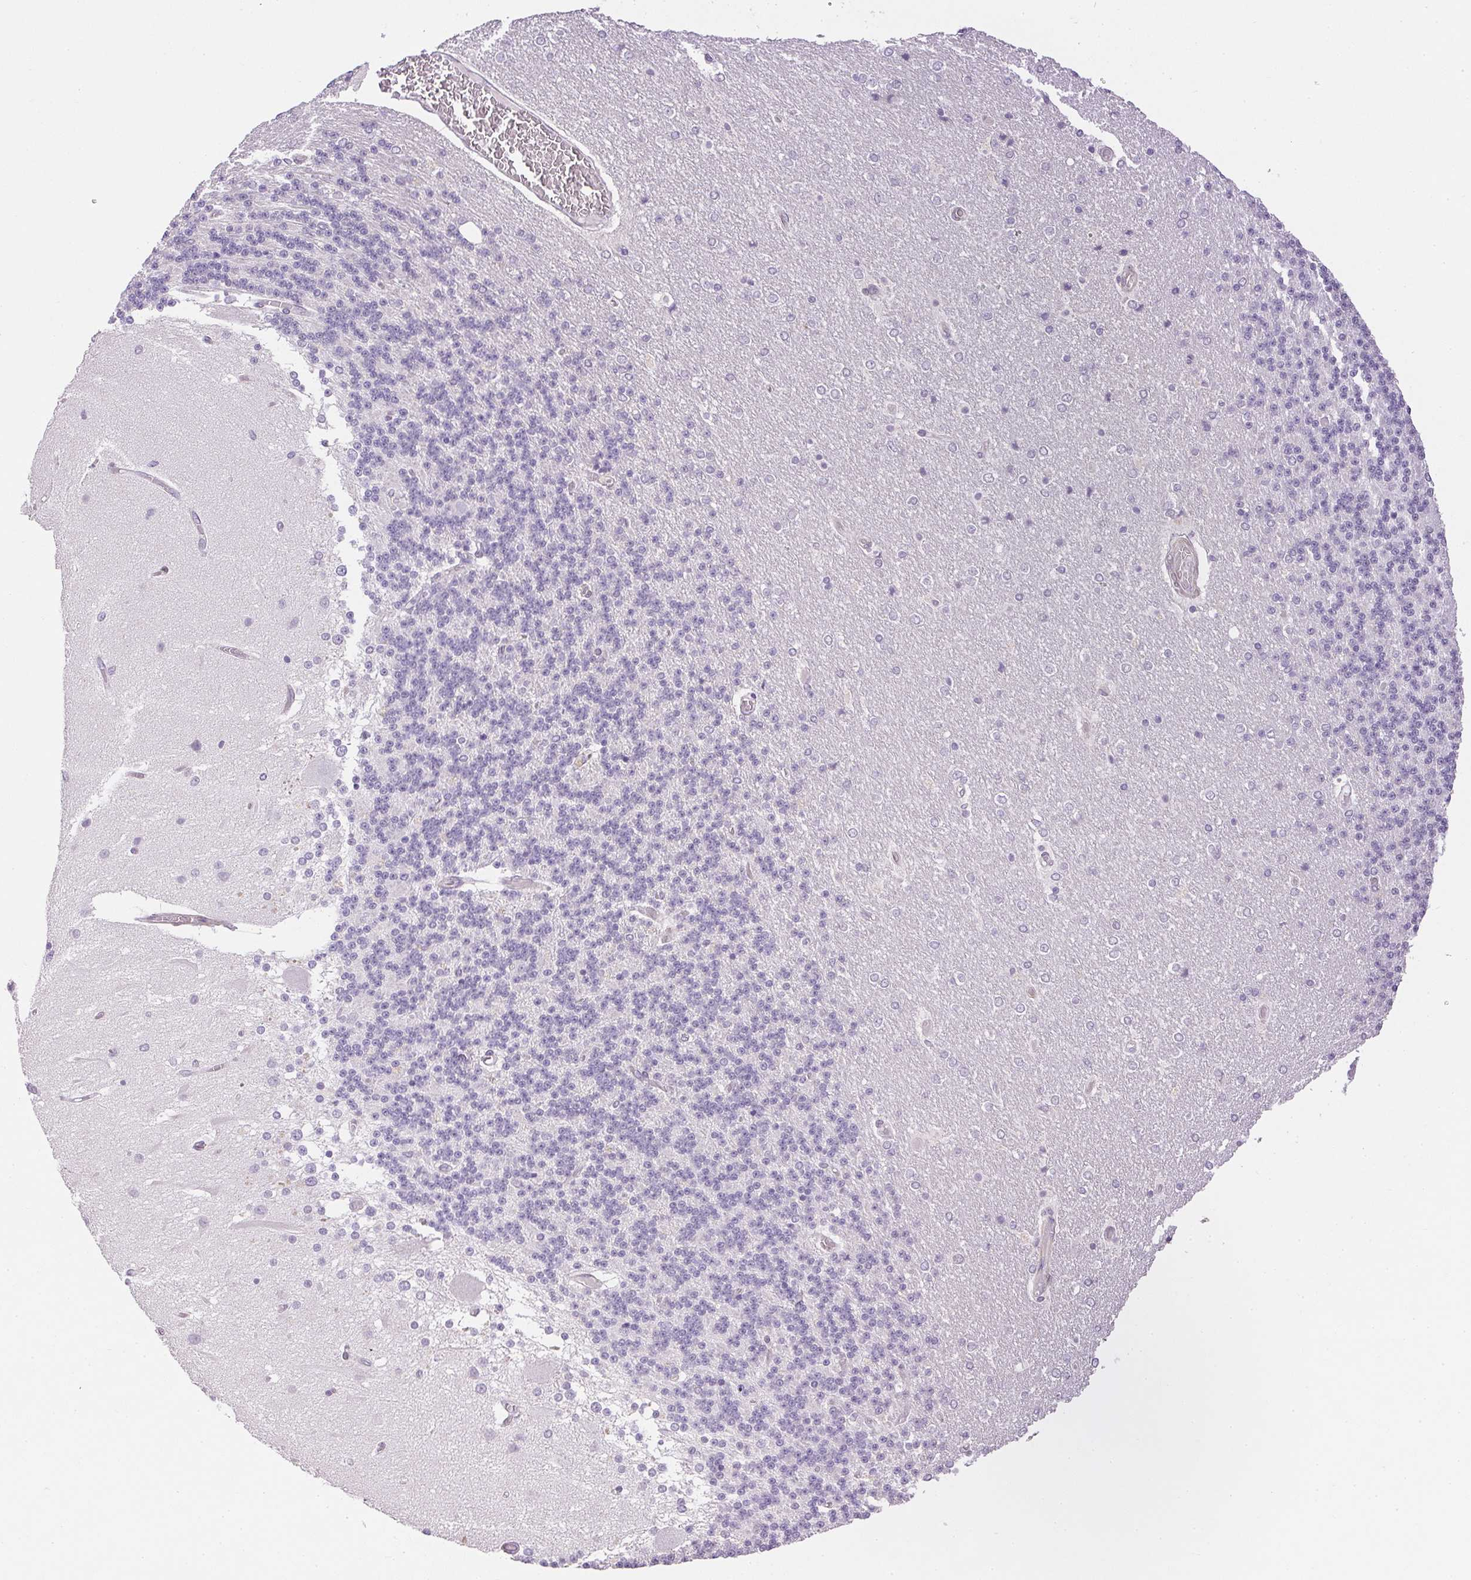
{"staining": {"intensity": "negative", "quantity": "none", "location": "none"}, "tissue": "cerebellum", "cell_type": "Cells in granular layer", "image_type": "normal", "snomed": [{"axis": "morphology", "description": "Normal tissue, NOS"}, {"axis": "topography", "description": "Cerebellum"}], "caption": "Immunohistochemistry of unremarkable cerebellum exhibits no expression in cells in granular layer.", "gene": "PRL", "patient": {"sex": "female", "age": 54}}